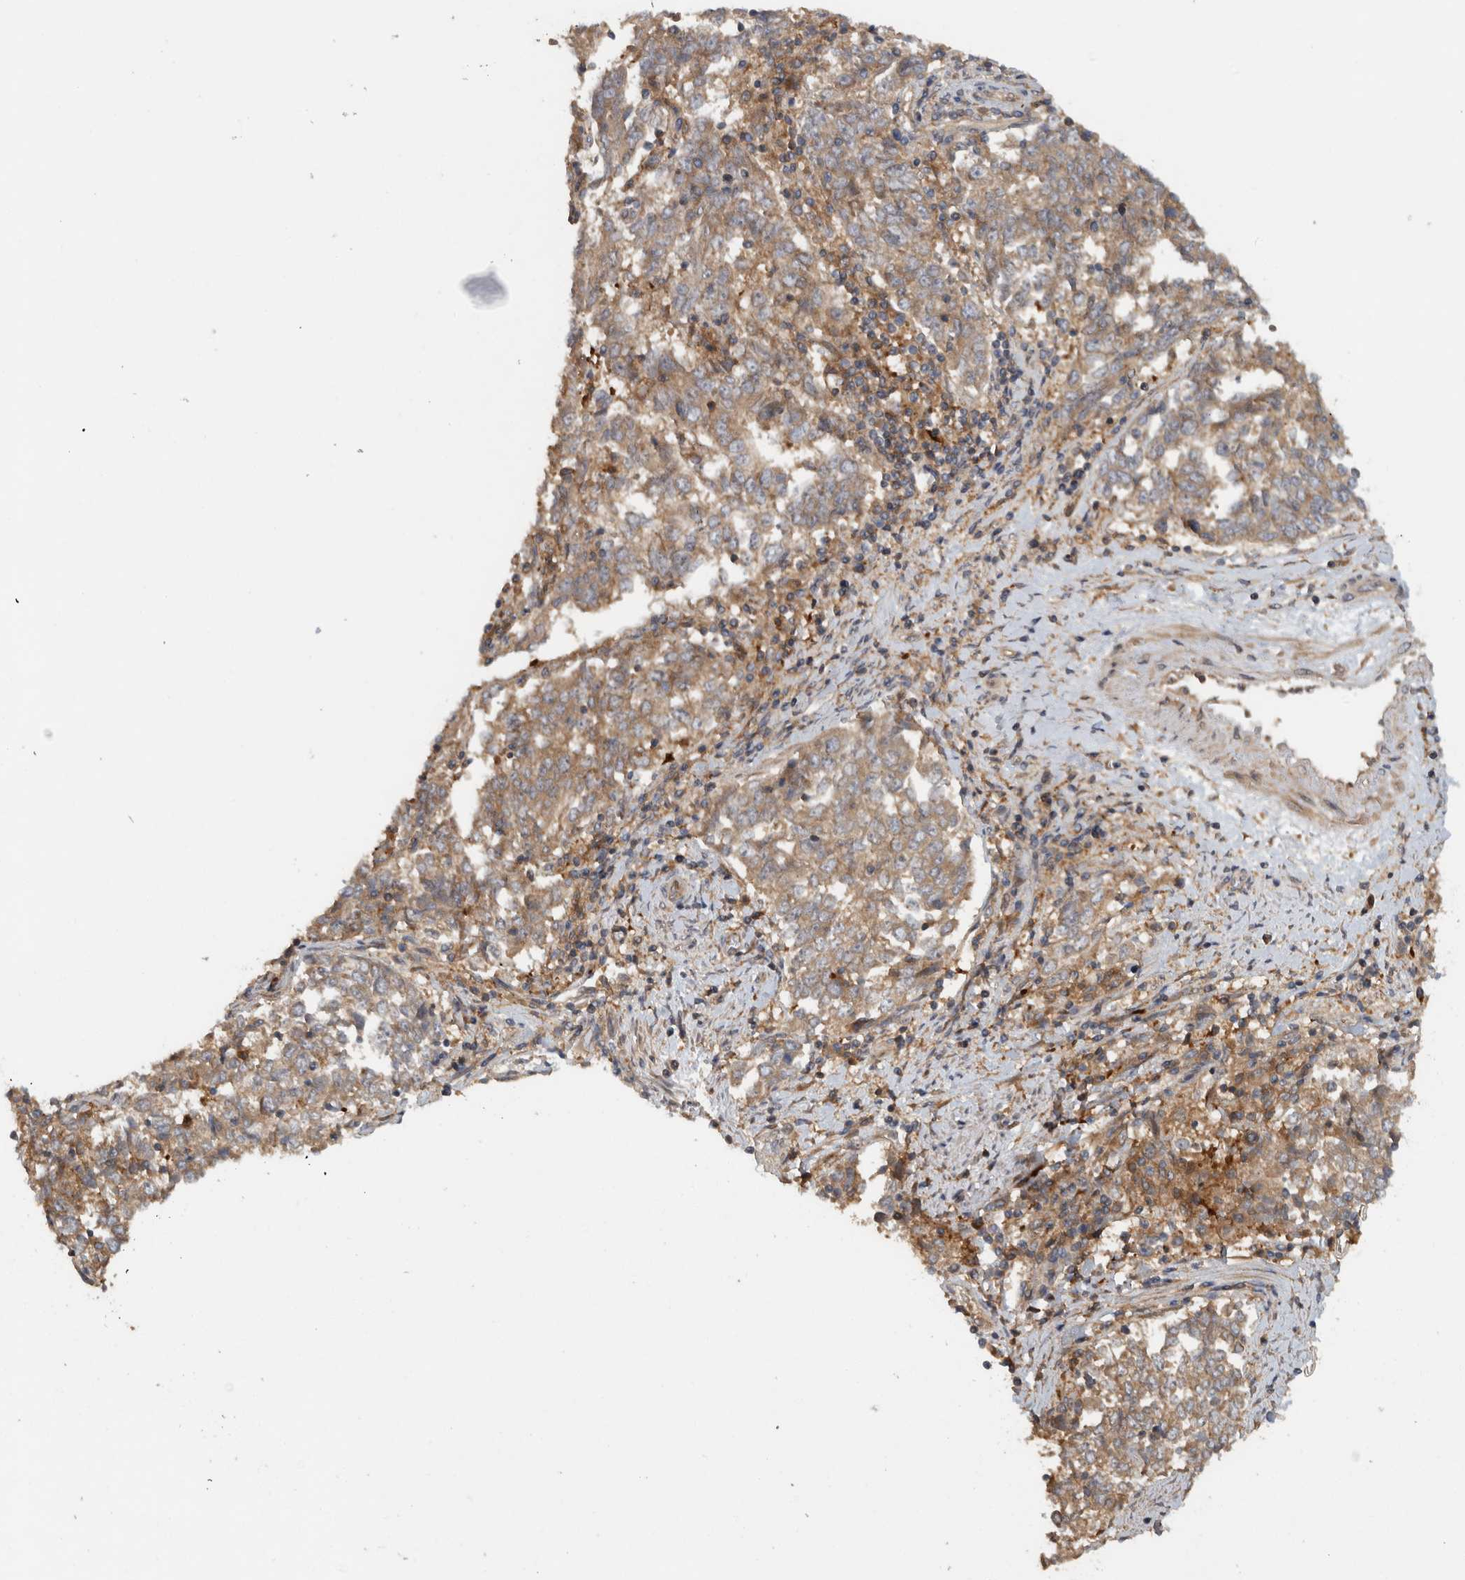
{"staining": {"intensity": "moderate", "quantity": ">75%", "location": "cytoplasmic/membranous"}, "tissue": "endometrial cancer", "cell_type": "Tumor cells", "image_type": "cancer", "snomed": [{"axis": "morphology", "description": "Adenocarcinoma, NOS"}, {"axis": "topography", "description": "Endometrium"}], "caption": "Immunohistochemistry histopathology image of human endometrial cancer stained for a protein (brown), which demonstrates medium levels of moderate cytoplasmic/membranous staining in approximately >75% of tumor cells.", "gene": "VEPH1", "patient": {"sex": "female", "age": 80}}